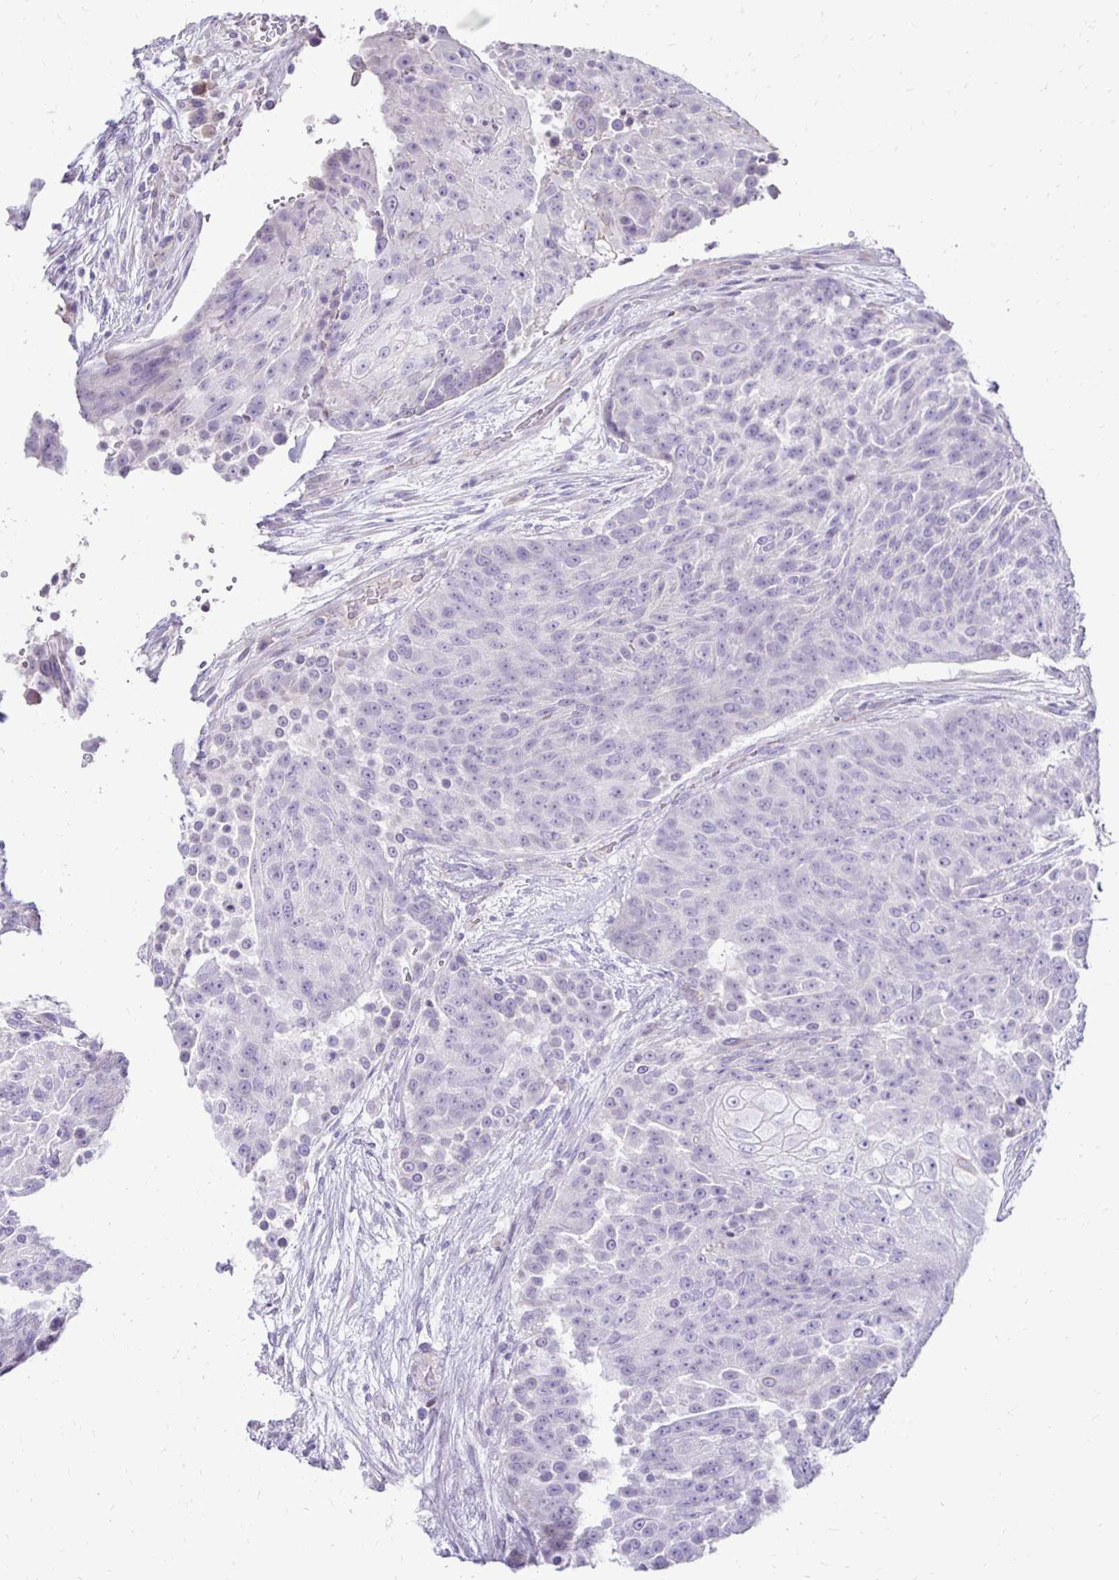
{"staining": {"intensity": "negative", "quantity": "none", "location": "none"}, "tissue": "urothelial cancer", "cell_type": "Tumor cells", "image_type": "cancer", "snomed": [{"axis": "morphology", "description": "Urothelial carcinoma, High grade"}, {"axis": "topography", "description": "Urinary bladder"}], "caption": "Immunohistochemistry (IHC) of human urothelial cancer demonstrates no expression in tumor cells. Nuclei are stained in blue.", "gene": "GAS2", "patient": {"sex": "female", "age": 63}}